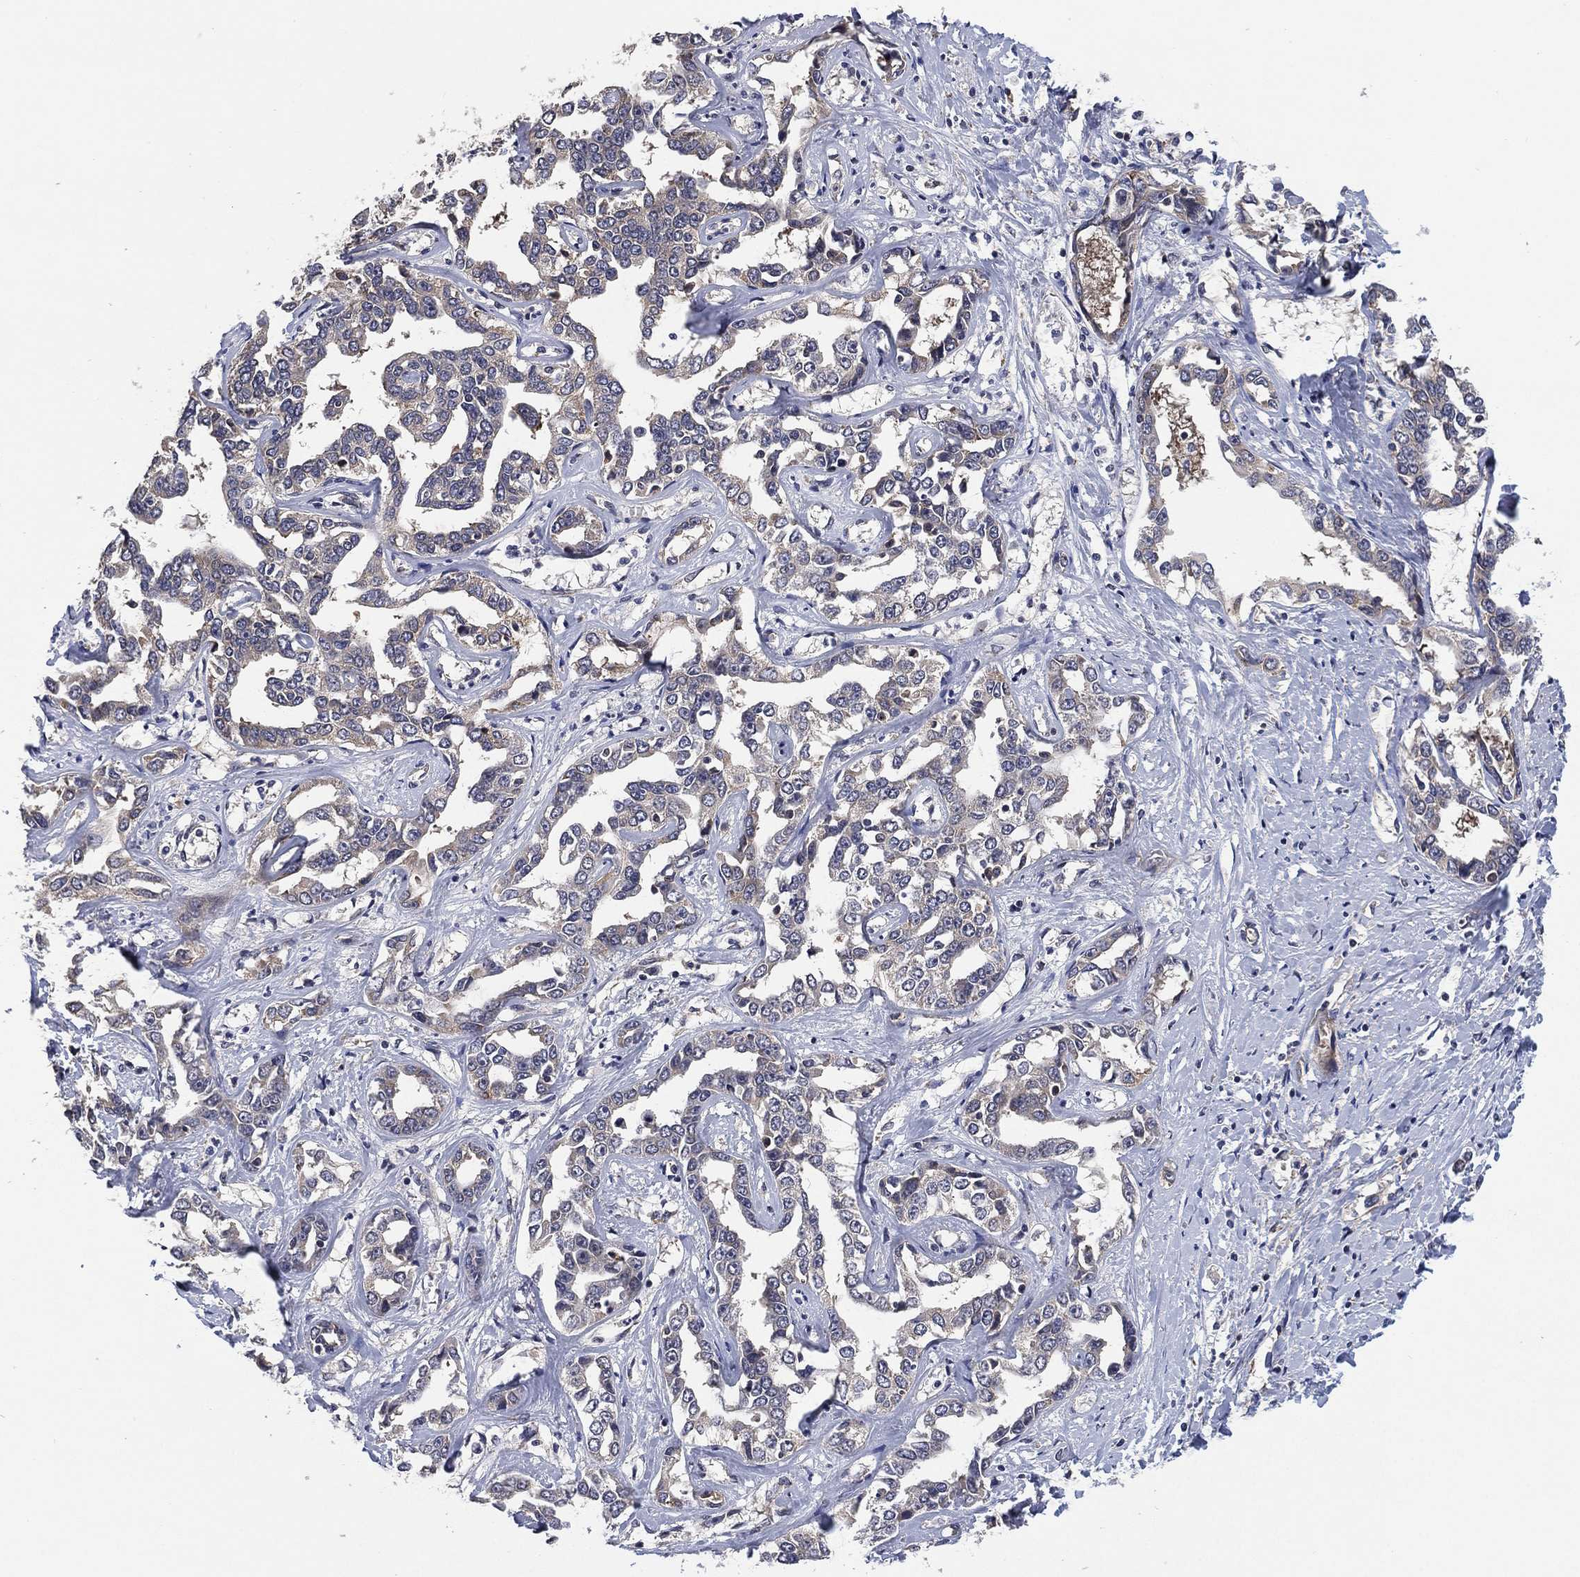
{"staining": {"intensity": "weak", "quantity": "<25%", "location": "cytoplasmic/membranous"}, "tissue": "liver cancer", "cell_type": "Tumor cells", "image_type": "cancer", "snomed": [{"axis": "morphology", "description": "Cholangiocarcinoma"}, {"axis": "topography", "description": "Liver"}], "caption": "High power microscopy photomicrograph of an immunohistochemistry micrograph of liver cancer (cholangiocarcinoma), revealing no significant positivity in tumor cells.", "gene": "SELENOO", "patient": {"sex": "male", "age": 59}}